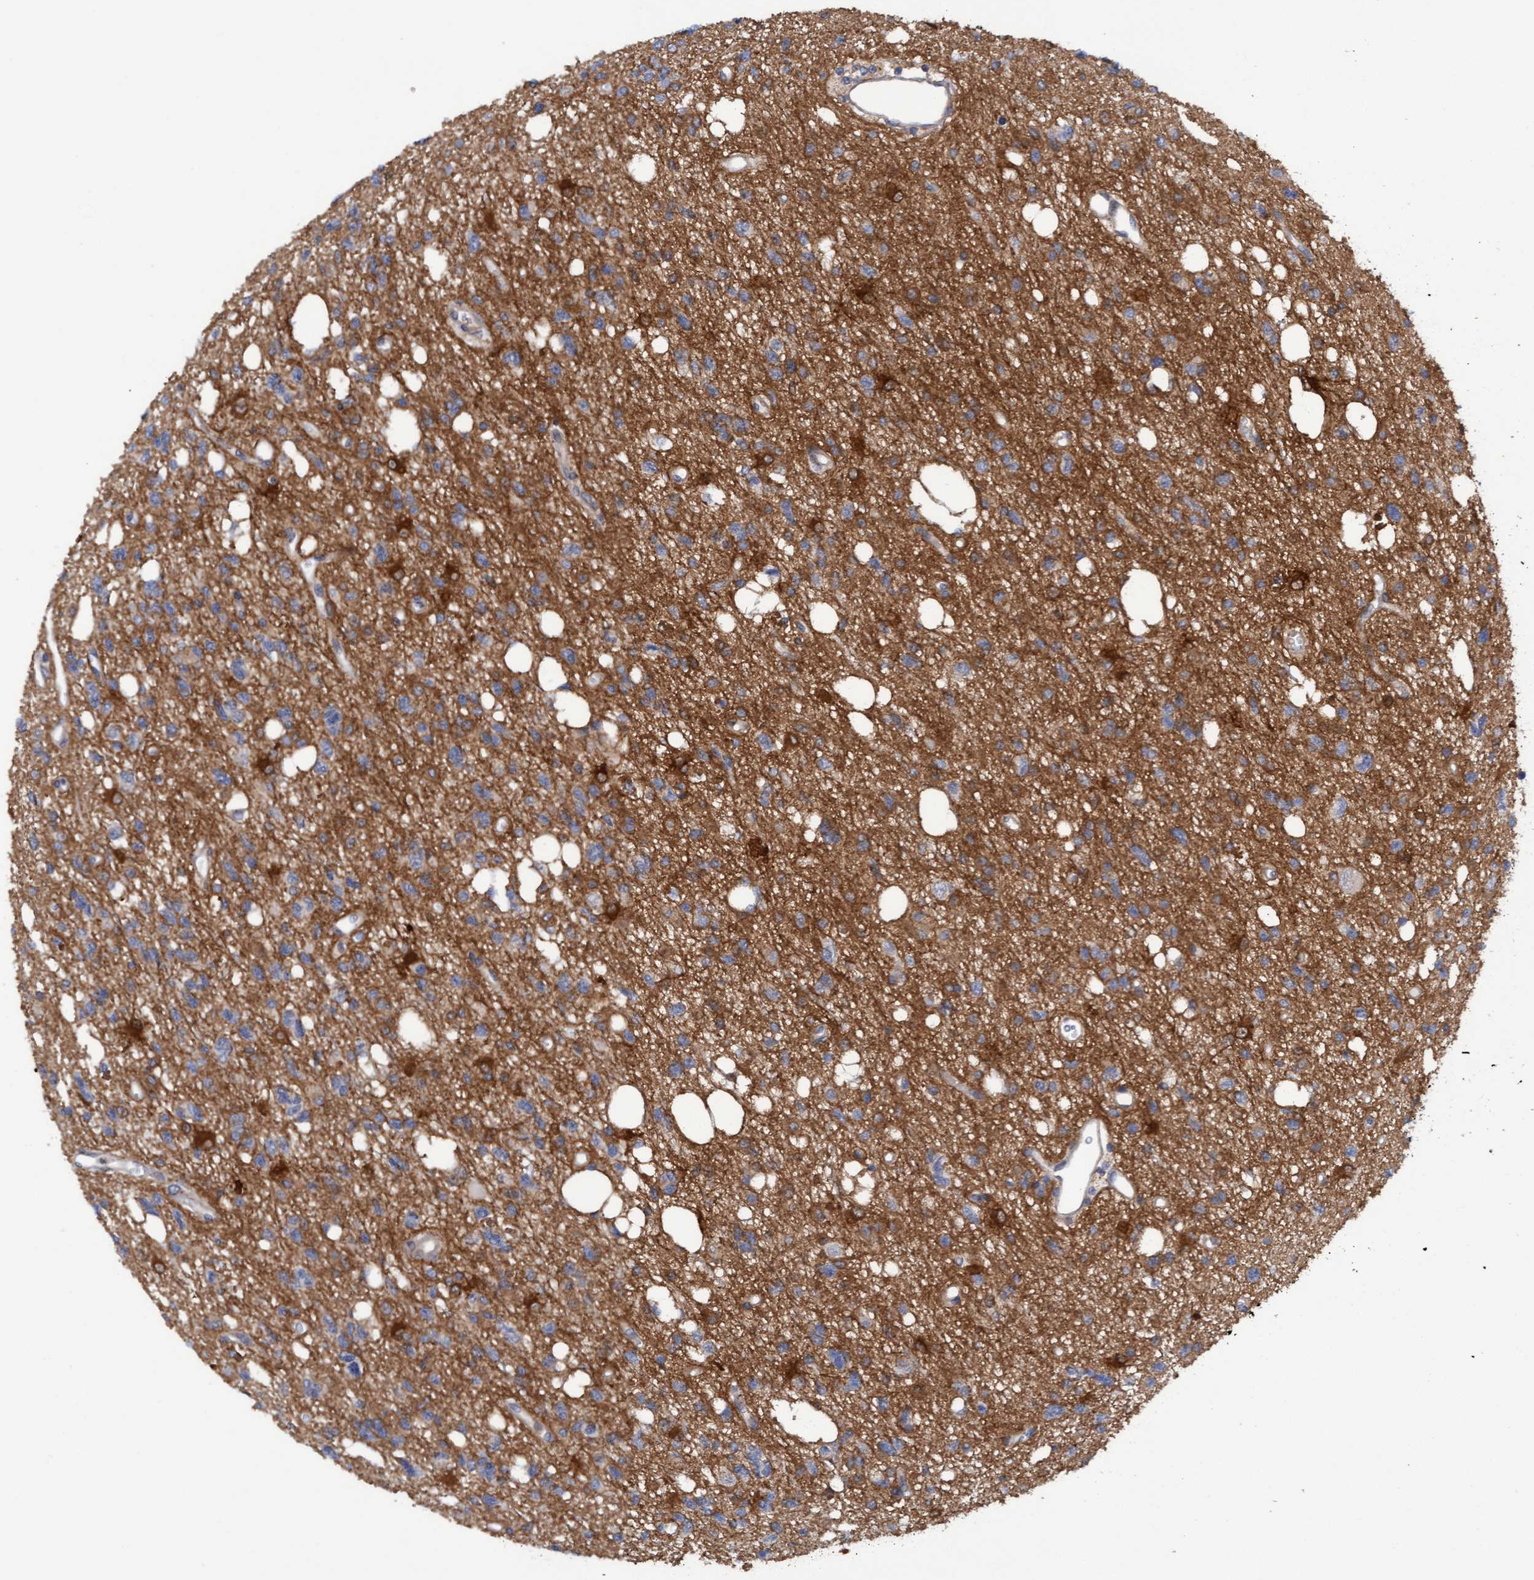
{"staining": {"intensity": "moderate", "quantity": "25%-75%", "location": "cytoplasmic/membranous"}, "tissue": "glioma", "cell_type": "Tumor cells", "image_type": "cancer", "snomed": [{"axis": "morphology", "description": "Glioma, malignant, High grade"}, {"axis": "topography", "description": "Brain"}], "caption": "Brown immunohistochemical staining in glioma shows moderate cytoplasmic/membranous staining in approximately 25%-75% of tumor cells. (IHC, brightfield microscopy, high magnification).", "gene": "PLCD1", "patient": {"sex": "female", "age": 62}}